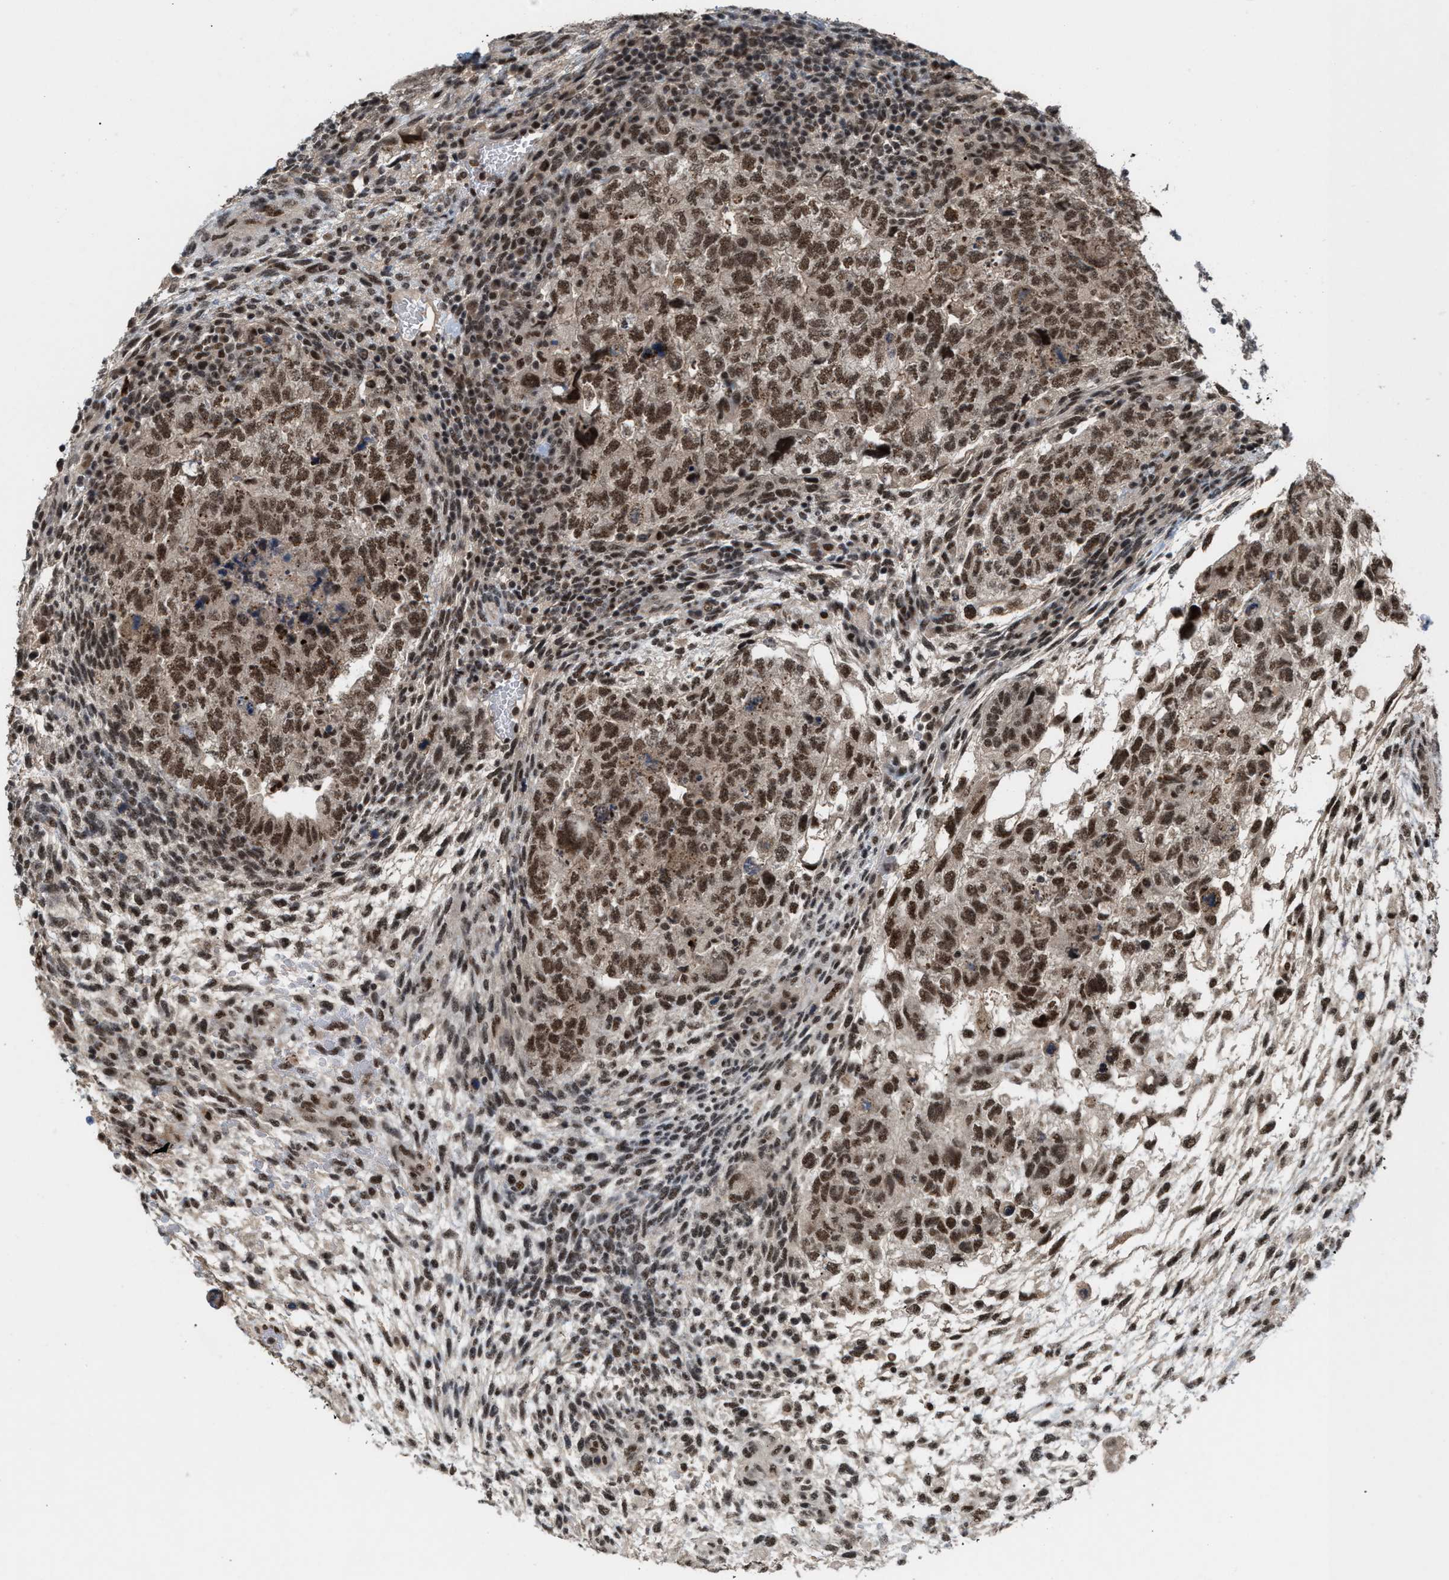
{"staining": {"intensity": "strong", "quantity": ">75%", "location": "cytoplasmic/membranous,nuclear"}, "tissue": "testis cancer", "cell_type": "Tumor cells", "image_type": "cancer", "snomed": [{"axis": "morphology", "description": "Carcinoma, Embryonal, NOS"}, {"axis": "topography", "description": "Testis"}], "caption": "A brown stain labels strong cytoplasmic/membranous and nuclear positivity of a protein in human testis cancer (embryonal carcinoma) tumor cells.", "gene": "PRPF4", "patient": {"sex": "male", "age": 36}}